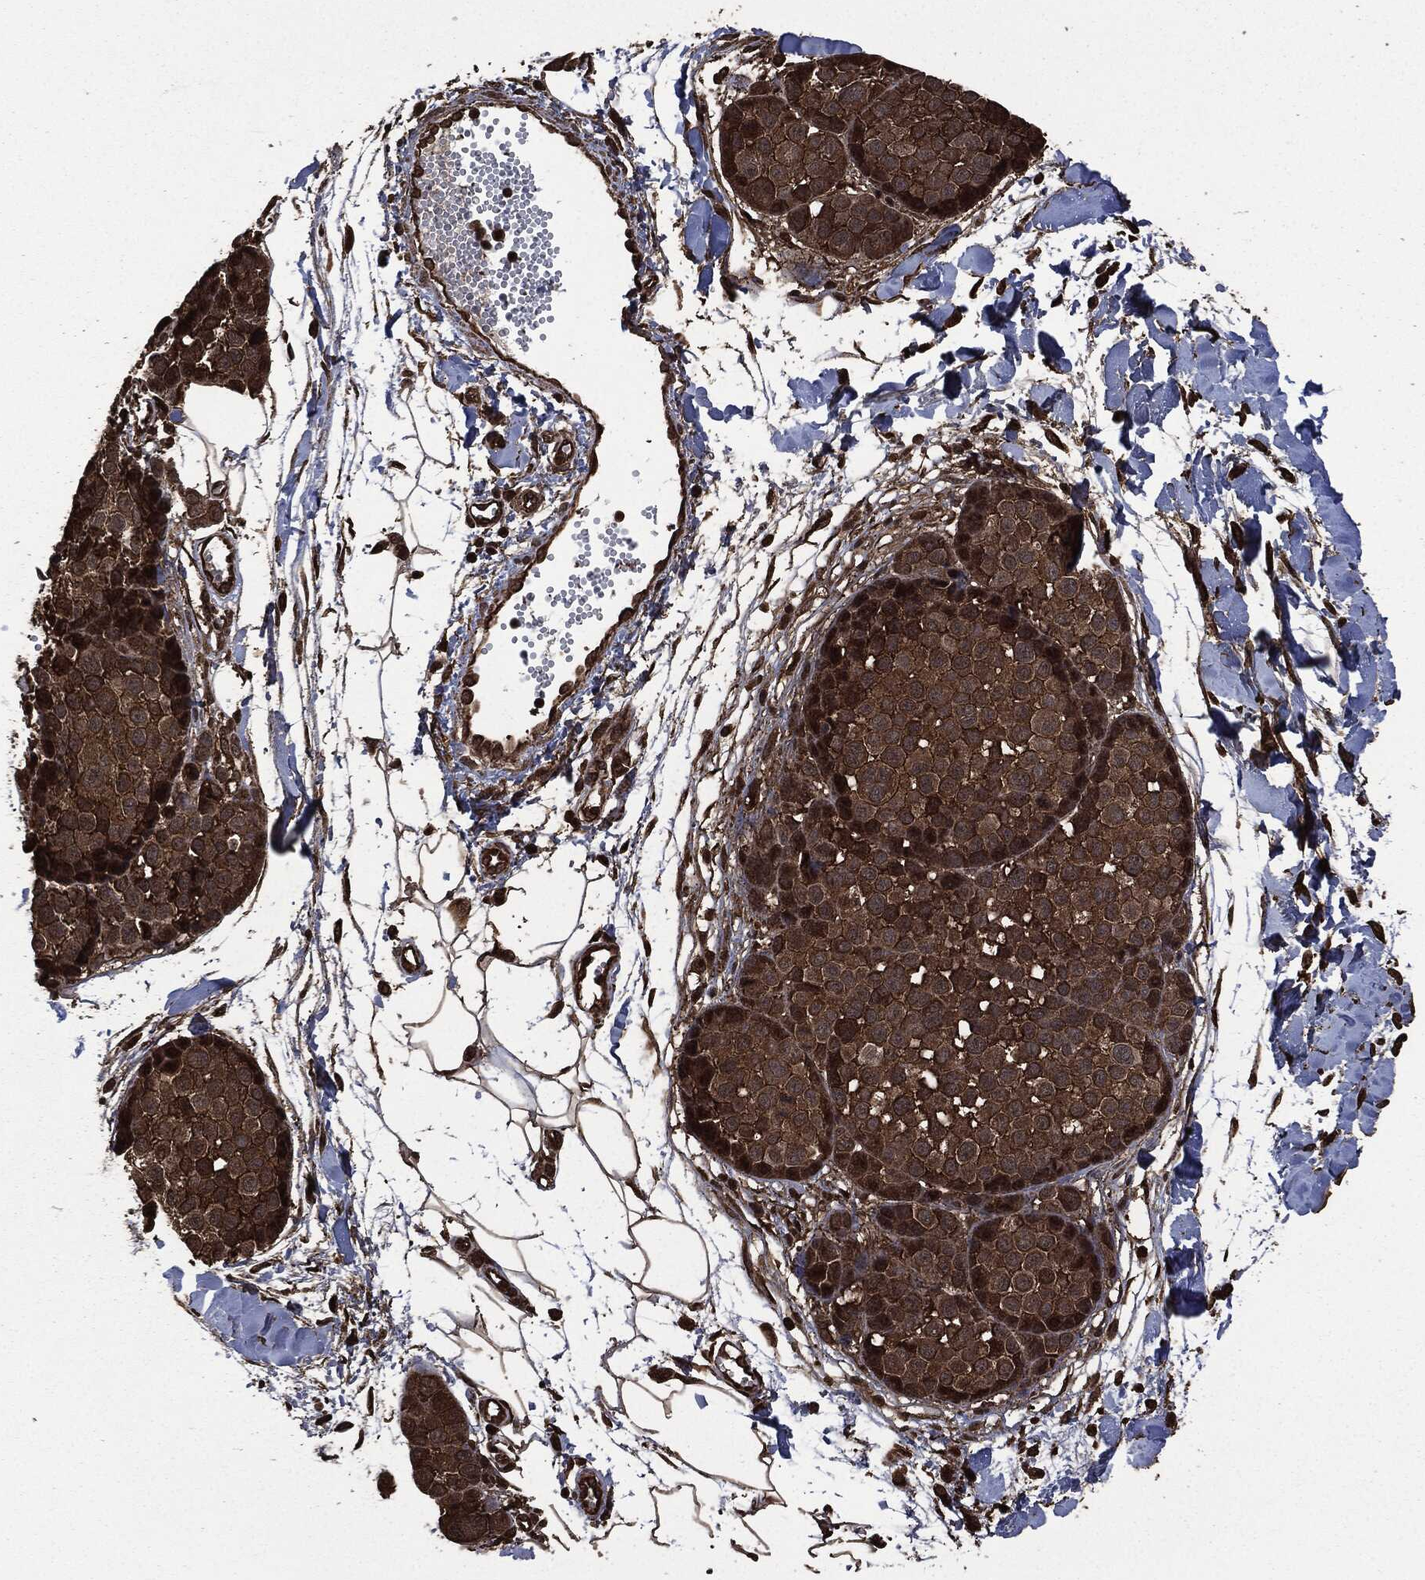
{"staining": {"intensity": "strong", "quantity": ">75%", "location": "cytoplasmic/membranous"}, "tissue": "melanoma", "cell_type": "Tumor cells", "image_type": "cancer", "snomed": [{"axis": "morphology", "description": "Malignant melanoma, NOS"}, {"axis": "topography", "description": "Skin"}], "caption": "Immunohistochemistry photomicrograph of melanoma stained for a protein (brown), which displays high levels of strong cytoplasmic/membranous staining in approximately >75% of tumor cells.", "gene": "HRAS", "patient": {"sex": "female", "age": 86}}